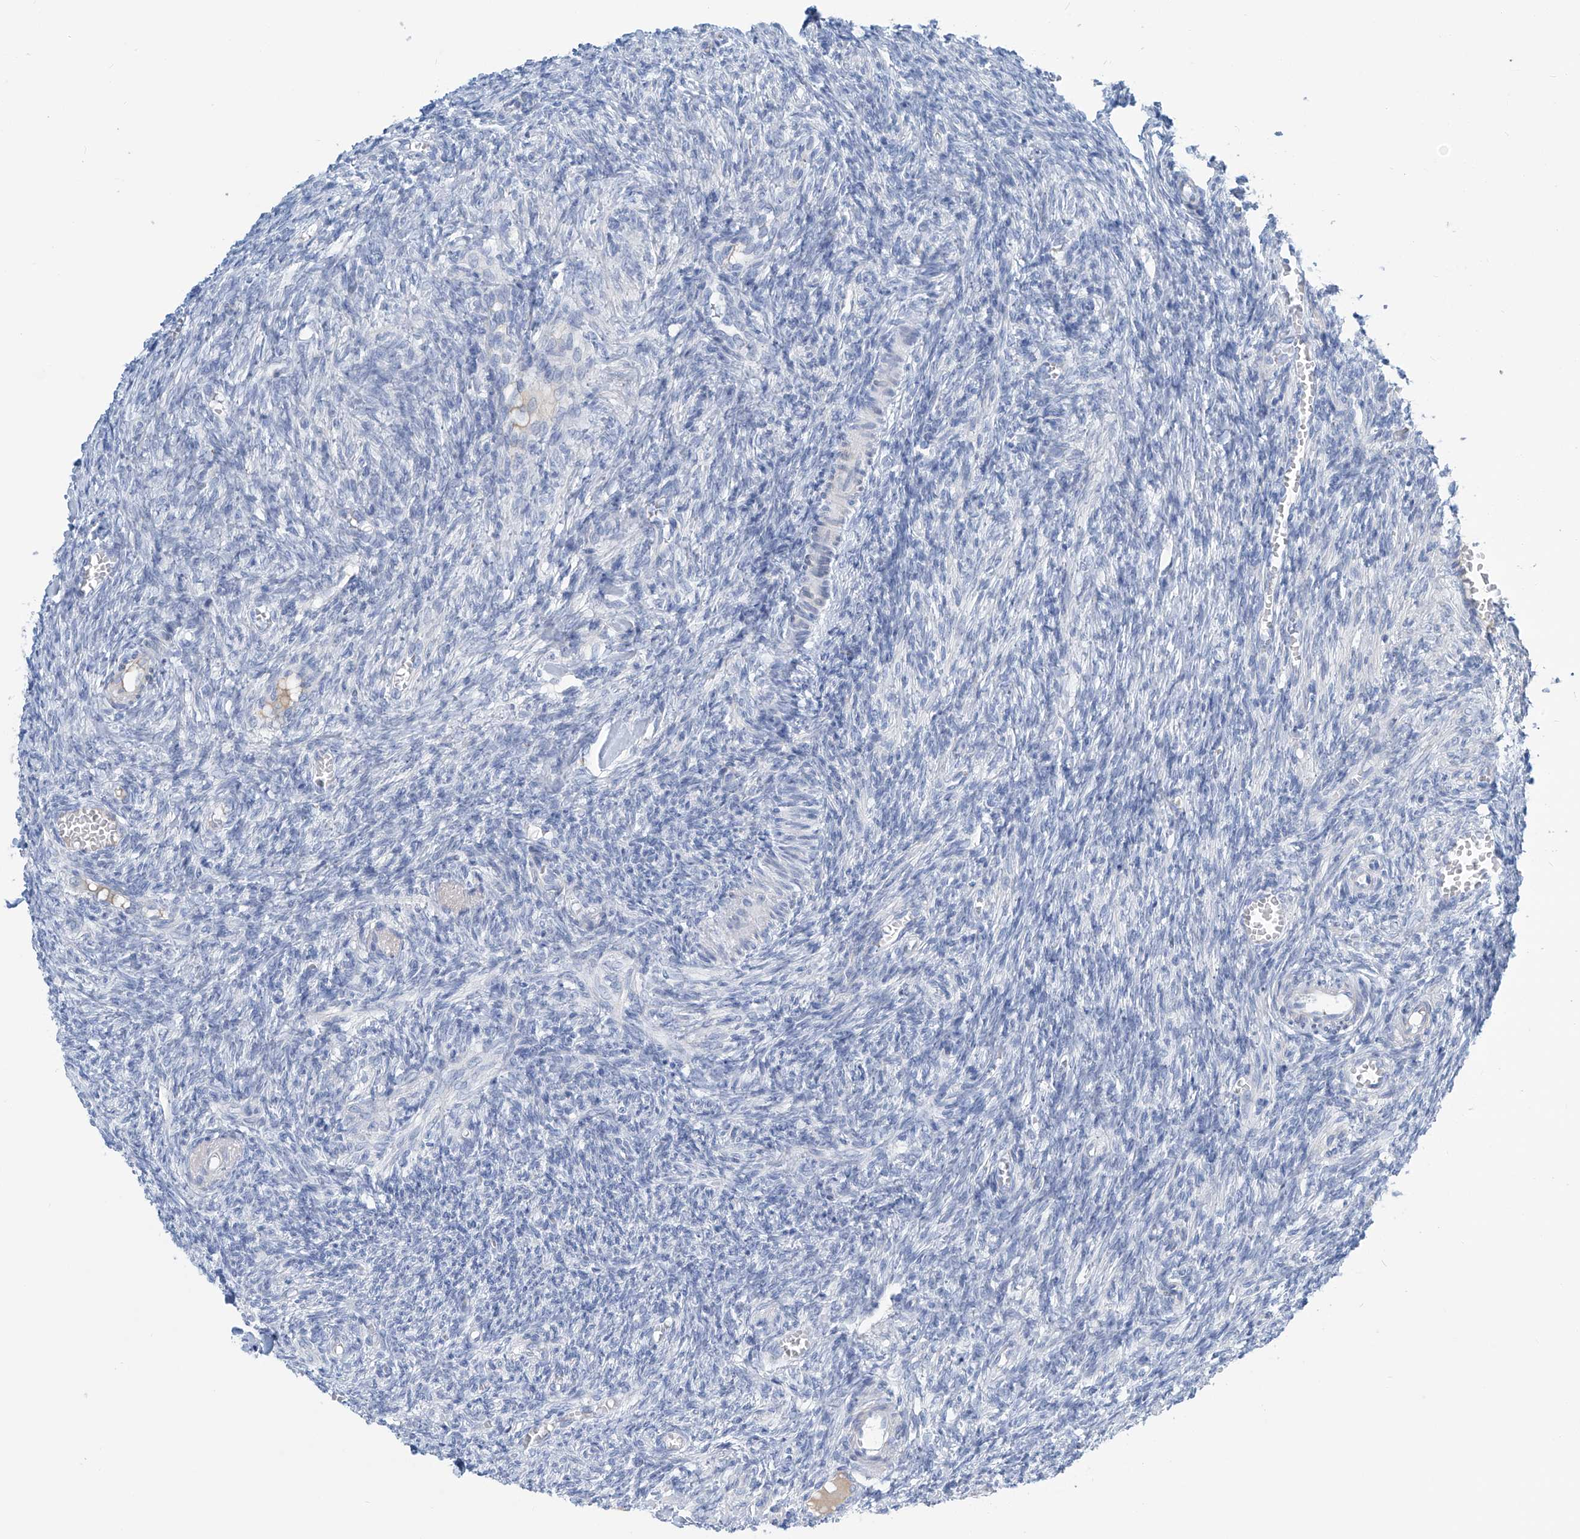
{"staining": {"intensity": "negative", "quantity": "none", "location": "none"}, "tissue": "ovary", "cell_type": "Ovarian stroma cells", "image_type": "normal", "snomed": [{"axis": "morphology", "description": "Normal tissue, NOS"}, {"axis": "topography", "description": "Ovary"}], "caption": "High power microscopy histopathology image of an immunohistochemistry image of benign ovary, revealing no significant expression in ovarian stroma cells. (DAB (3,3'-diaminobenzidine) IHC visualized using brightfield microscopy, high magnification).", "gene": "SGO2", "patient": {"sex": "female", "age": 27}}